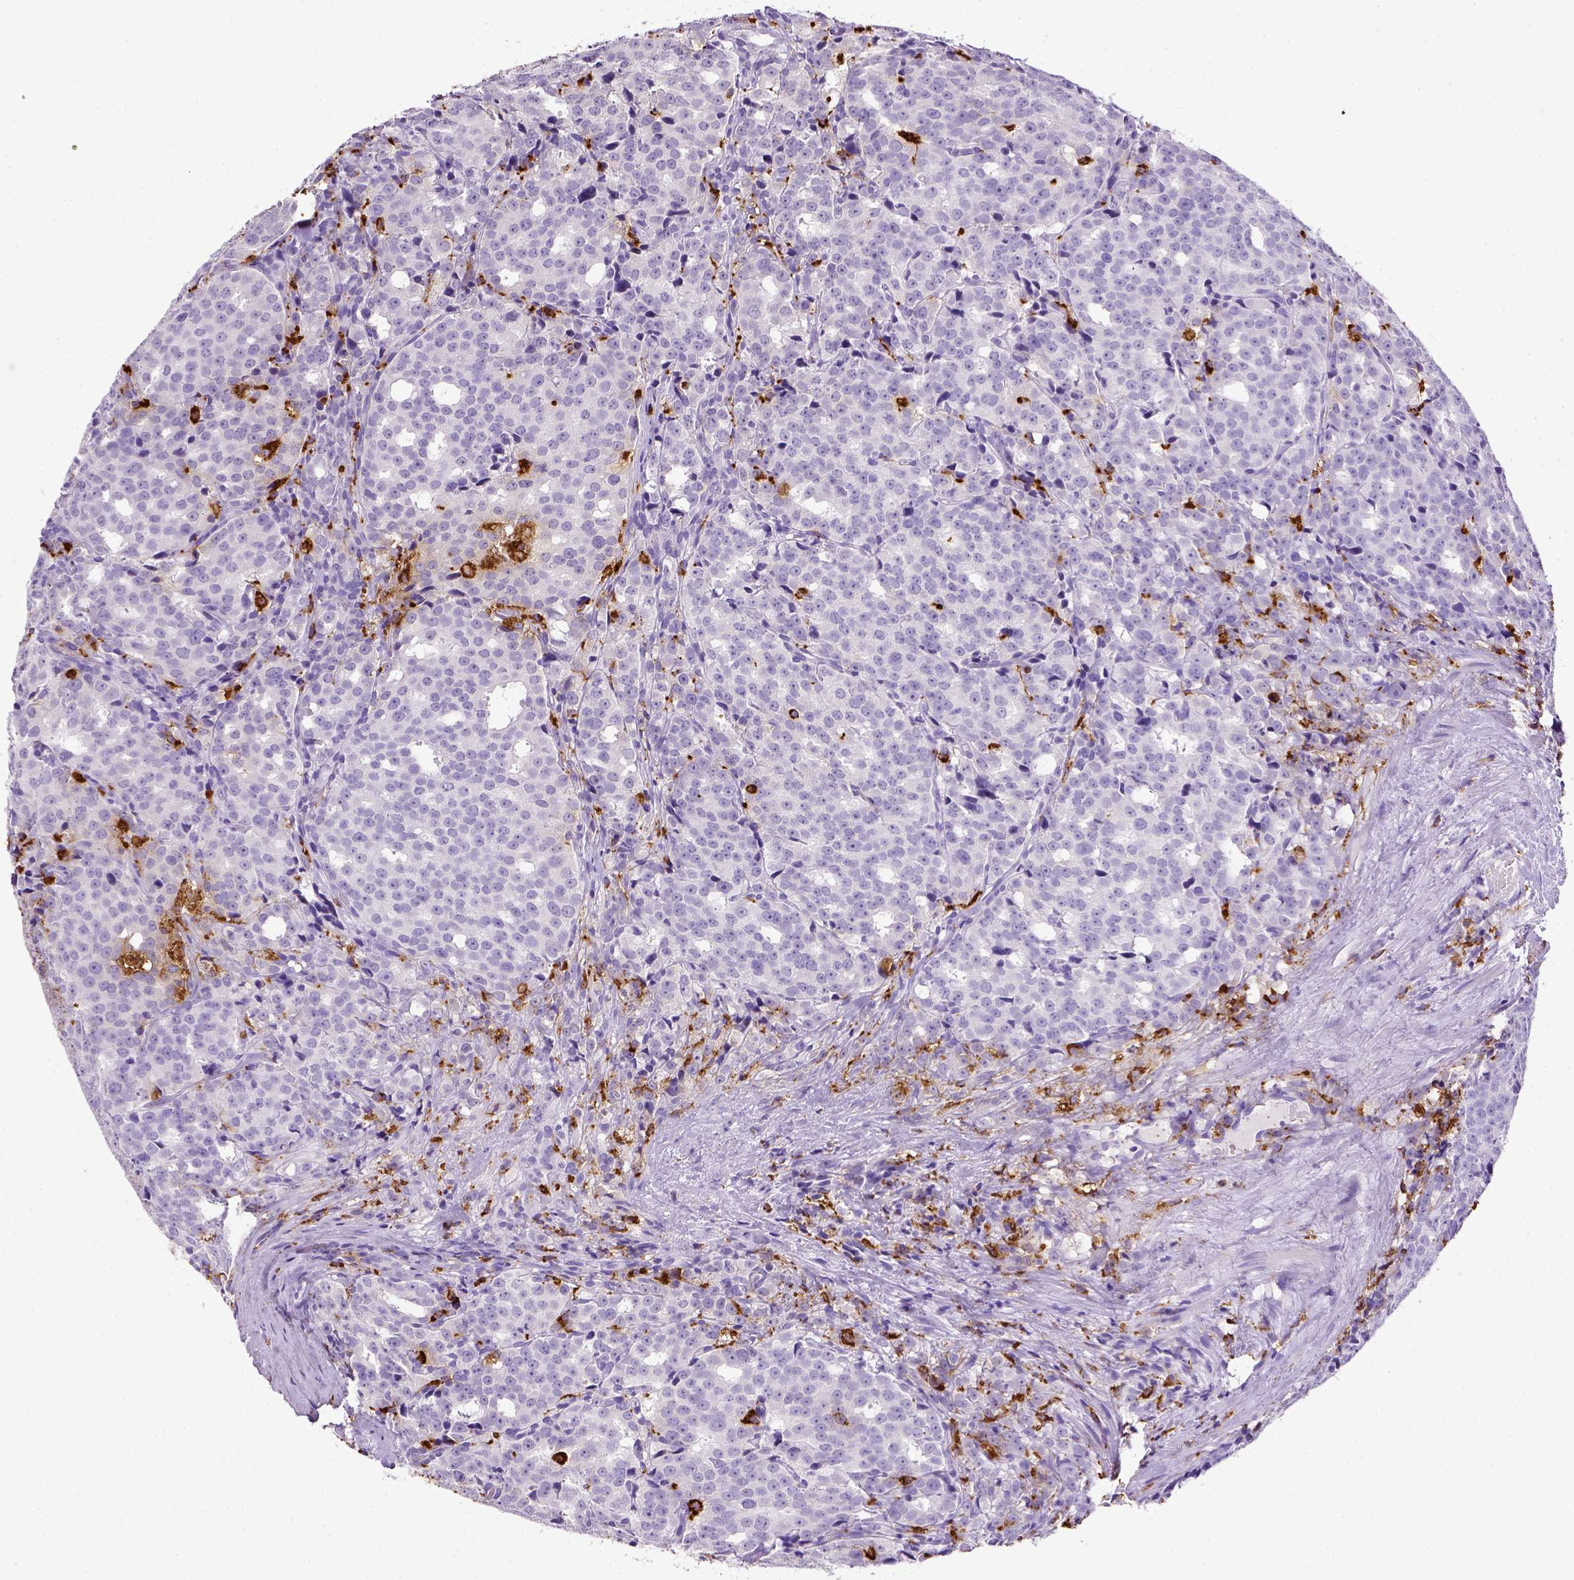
{"staining": {"intensity": "negative", "quantity": "none", "location": "none"}, "tissue": "prostate cancer", "cell_type": "Tumor cells", "image_type": "cancer", "snomed": [{"axis": "morphology", "description": "Adenocarcinoma, High grade"}, {"axis": "topography", "description": "Prostate"}], "caption": "IHC of human high-grade adenocarcinoma (prostate) displays no expression in tumor cells. (DAB (3,3'-diaminobenzidine) immunohistochemistry, high magnification).", "gene": "CD68", "patient": {"sex": "male", "age": 53}}